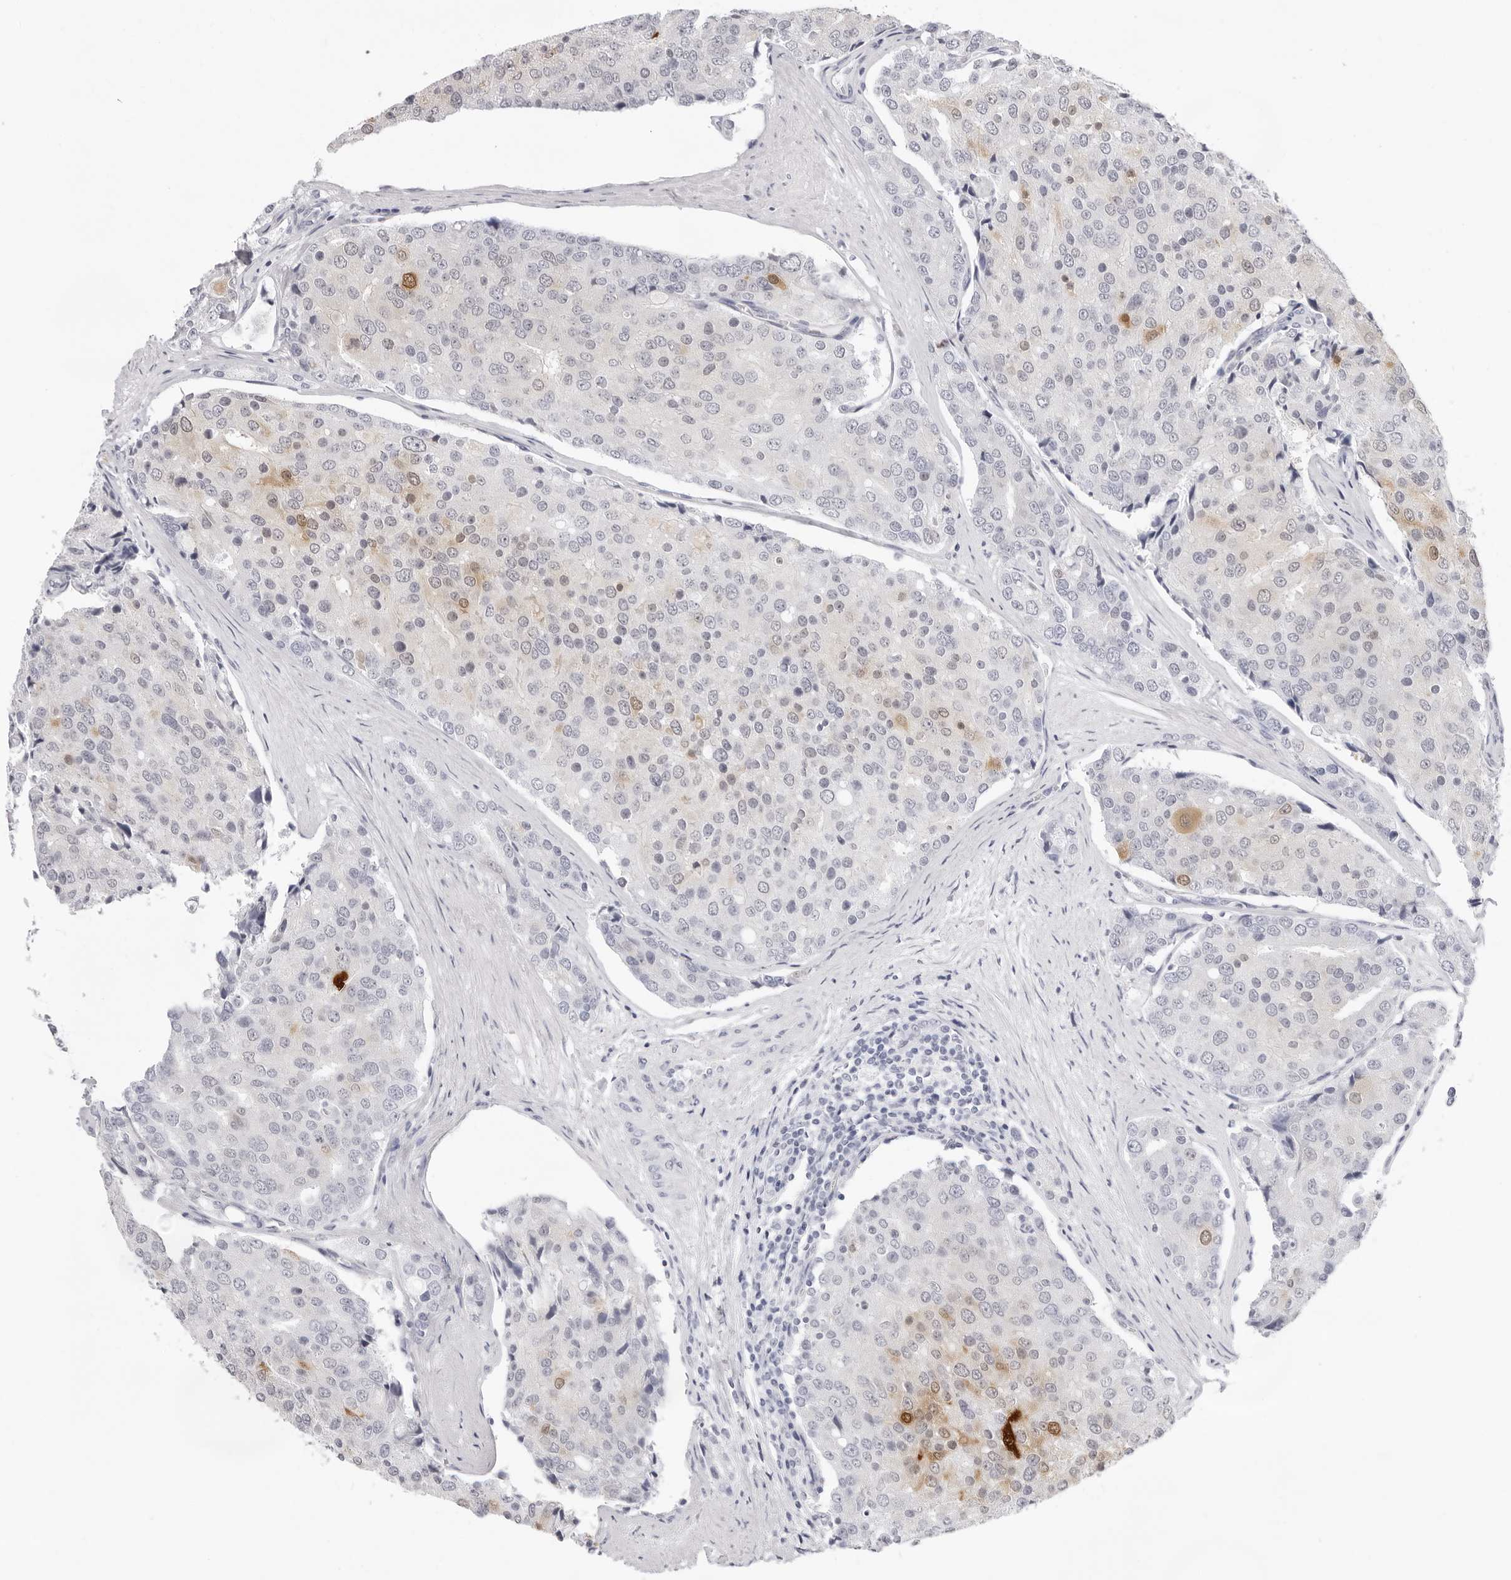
{"staining": {"intensity": "moderate", "quantity": "<25%", "location": "cytoplasmic/membranous,nuclear"}, "tissue": "prostate cancer", "cell_type": "Tumor cells", "image_type": "cancer", "snomed": [{"axis": "morphology", "description": "Adenocarcinoma, High grade"}, {"axis": "topography", "description": "Prostate"}], "caption": "Immunohistochemistry of human prostate cancer (high-grade adenocarcinoma) displays low levels of moderate cytoplasmic/membranous and nuclear expression in about <25% of tumor cells.", "gene": "FDPS", "patient": {"sex": "male", "age": 50}}